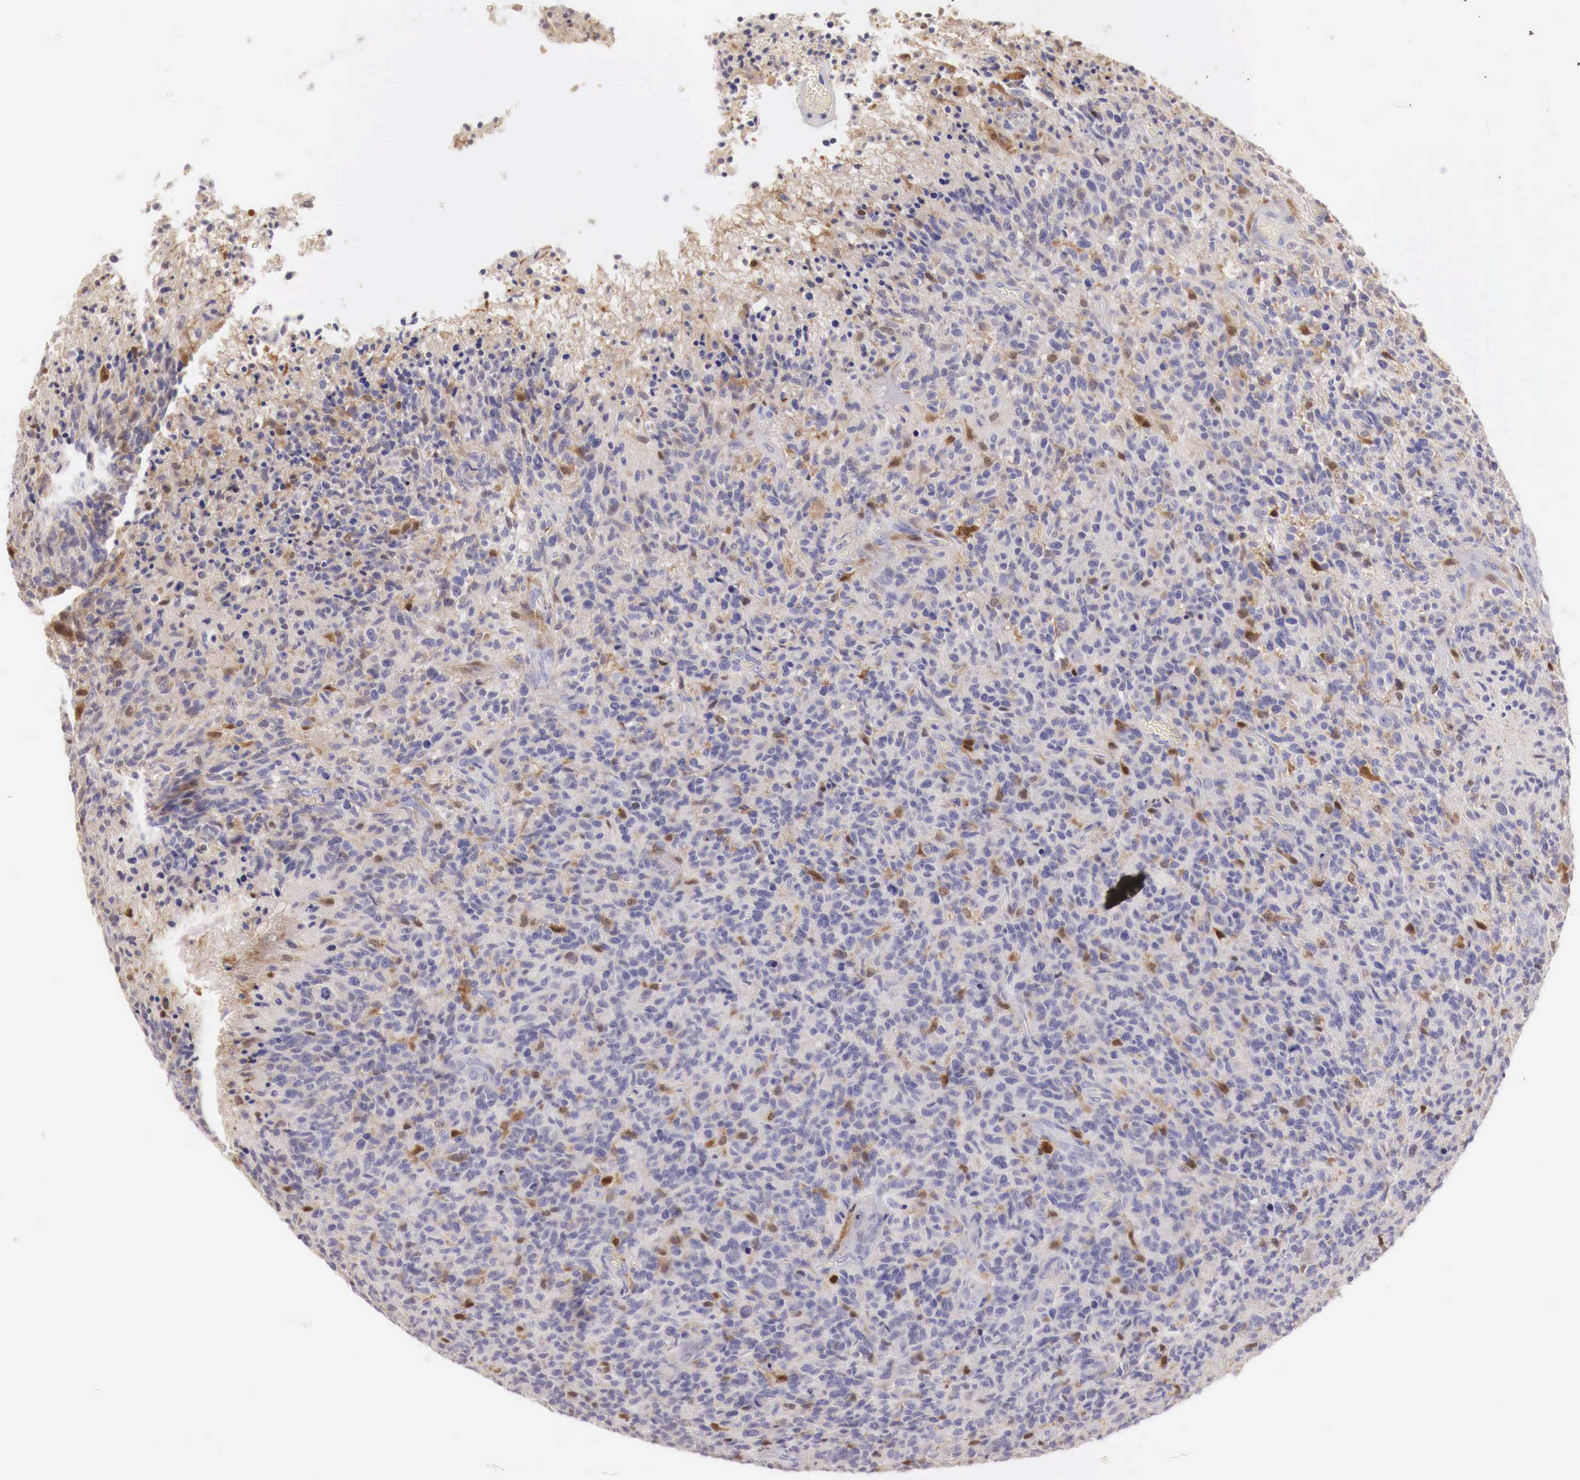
{"staining": {"intensity": "negative", "quantity": "none", "location": "none"}, "tissue": "glioma", "cell_type": "Tumor cells", "image_type": "cancer", "snomed": [{"axis": "morphology", "description": "Glioma, malignant, High grade"}, {"axis": "topography", "description": "Brain"}], "caption": "IHC photomicrograph of neoplastic tissue: human malignant glioma (high-grade) stained with DAB reveals no significant protein staining in tumor cells.", "gene": "RENBP", "patient": {"sex": "male", "age": 36}}